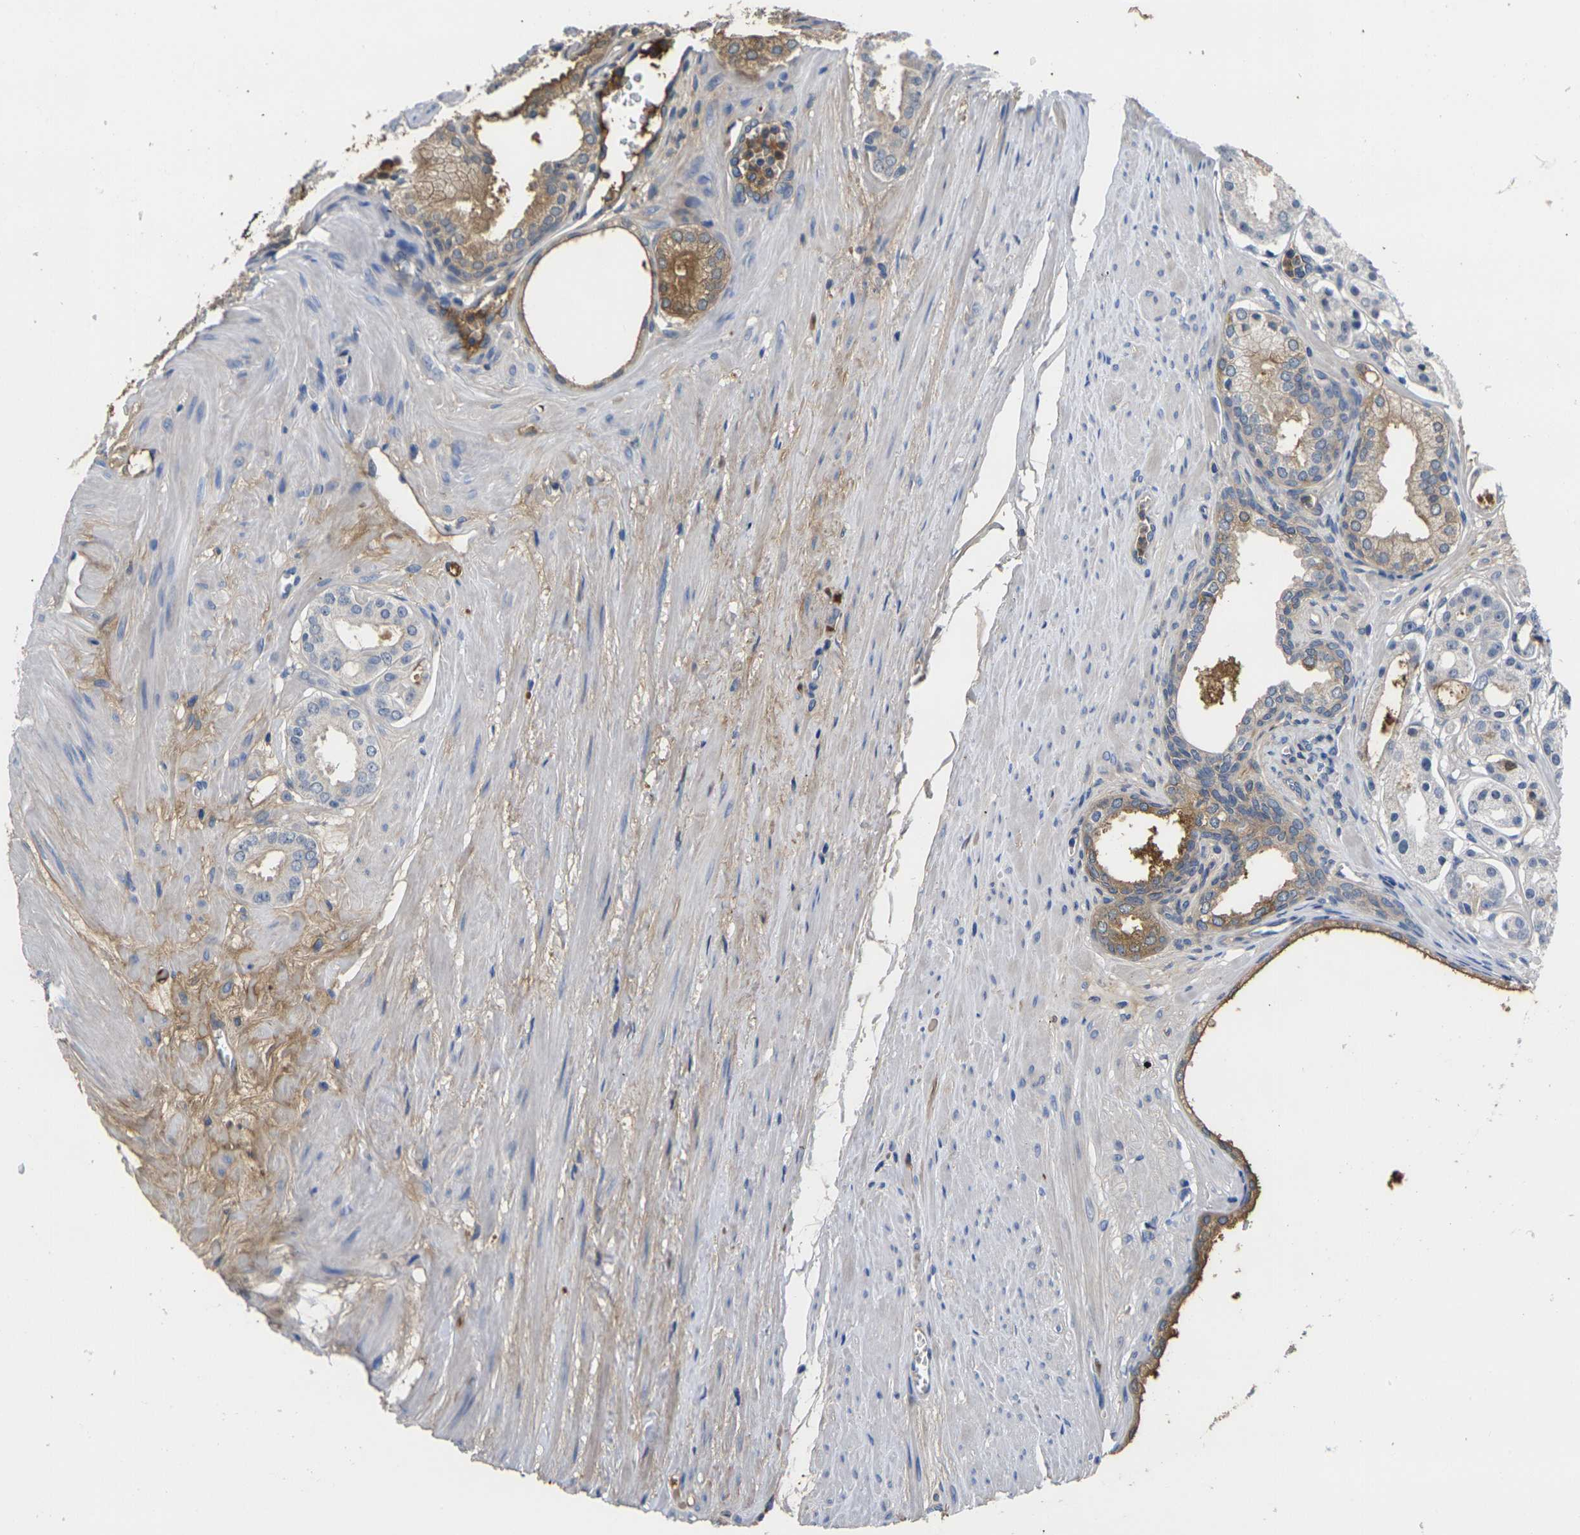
{"staining": {"intensity": "moderate", "quantity": "25%-75%", "location": "cytoplasmic/membranous"}, "tissue": "prostate cancer", "cell_type": "Tumor cells", "image_type": "cancer", "snomed": [{"axis": "morphology", "description": "Adenocarcinoma, Low grade"}, {"axis": "topography", "description": "Prostate"}], "caption": "DAB immunohistochemical staining of human prostate adenocarcinoma (low-grade) shows moderate cytoplasmic/membranous protein staining in about 25%-75% of tumor cells.", "gene": "GREM2", "patient": {"sex": "male", "age": 57}}